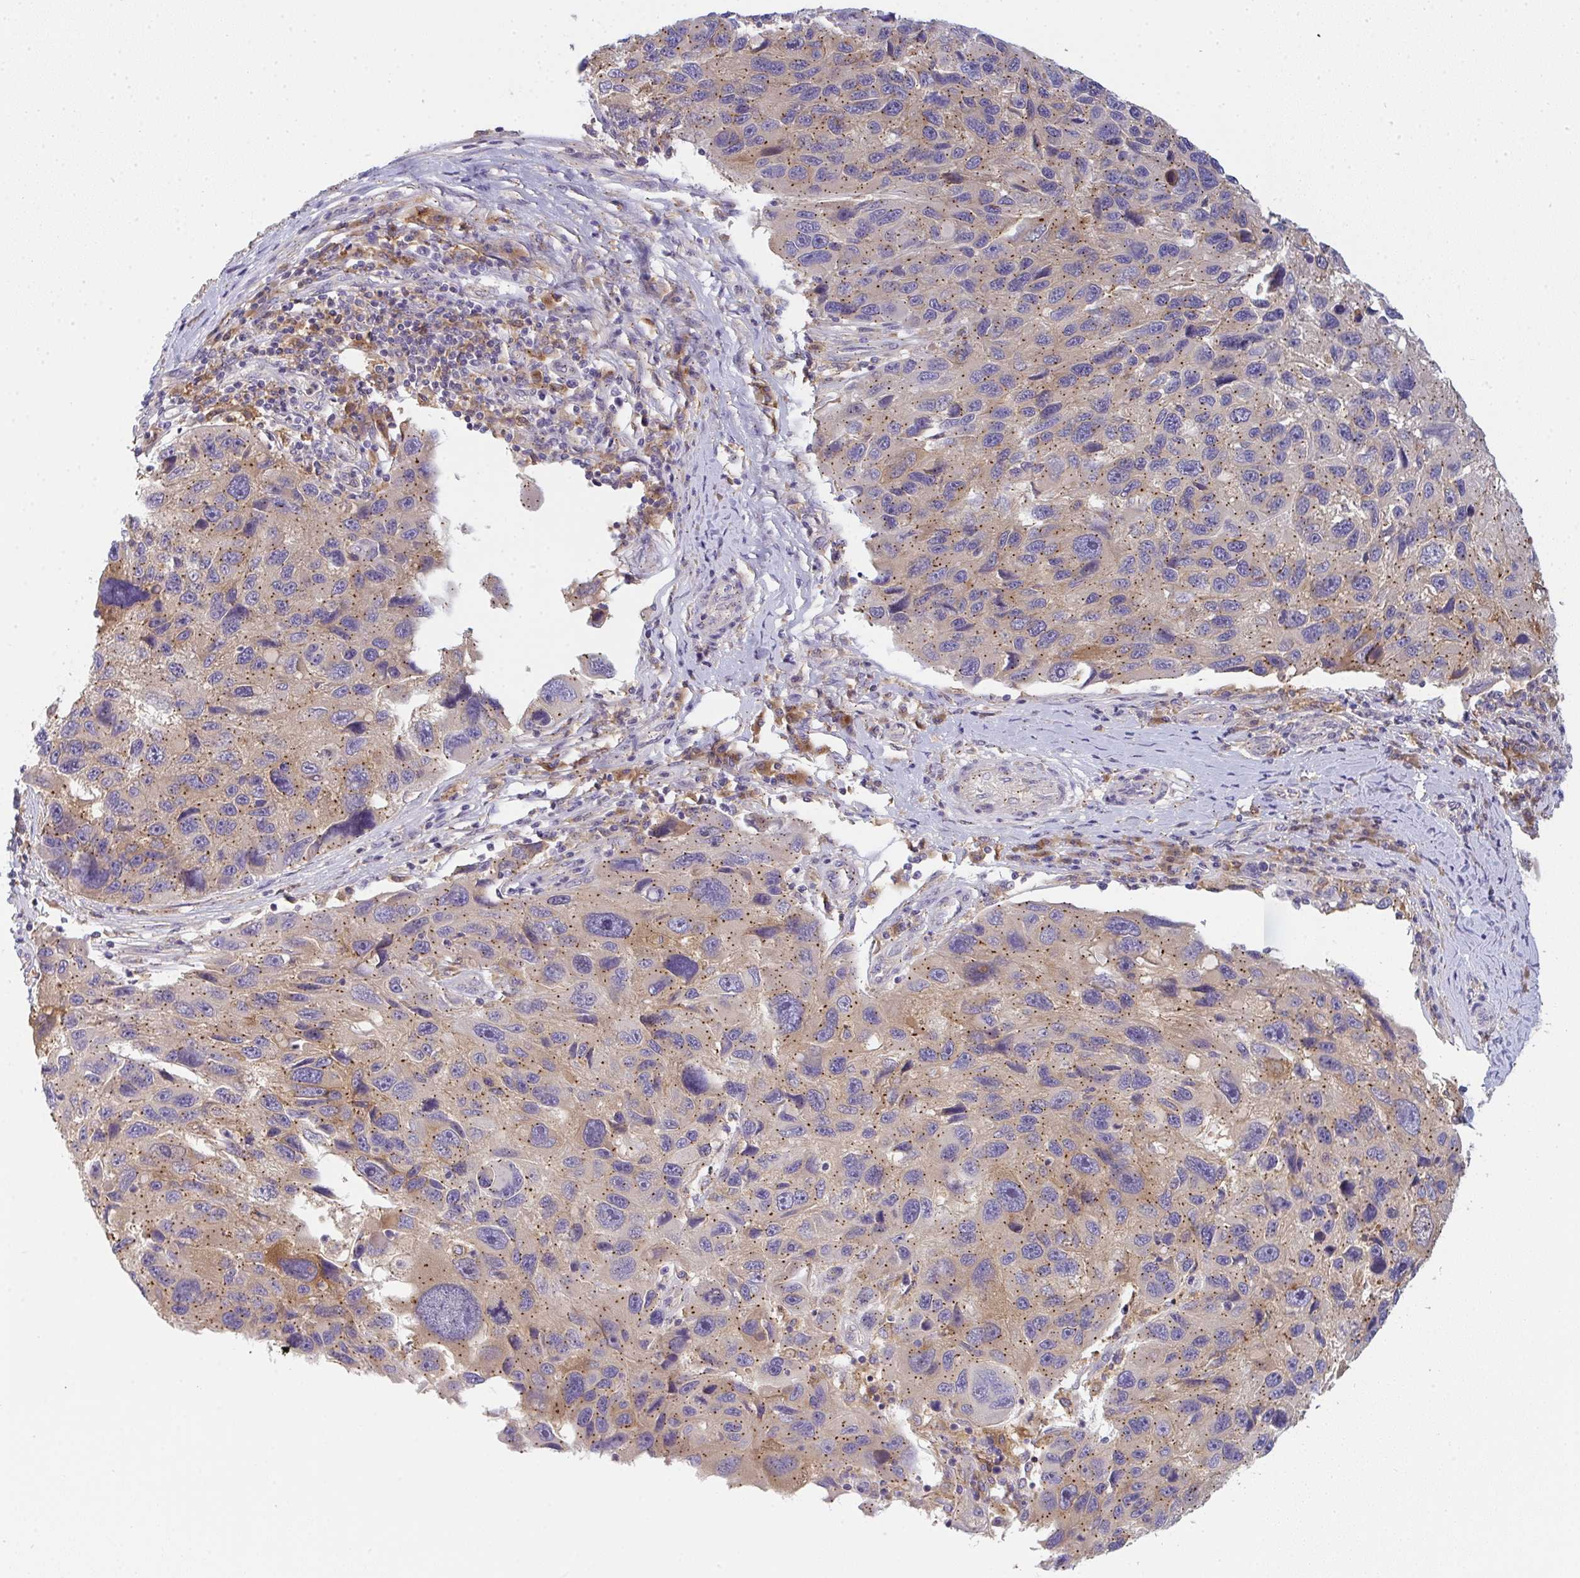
{"staining": {"intensity": "weak", "quantity": "25%-75%", "location": "cytoplasmic/membranous"}, "tissue": "melanoma", "cell_type": "Tumor cells", "image_type": "cancer", "snomed": [{"axis": "morphology", "description": "Malignant melanoma, NOS"}, {"axis": "topography", "description": "Skin"}], "caption": "A histopathology image of human malignant melanoma stained for a protein displays weak cytoplasmic/membranous brown staining in tumor cells.", "gene": "SNX5", "patient": {"sex": "male", "age": 53}}